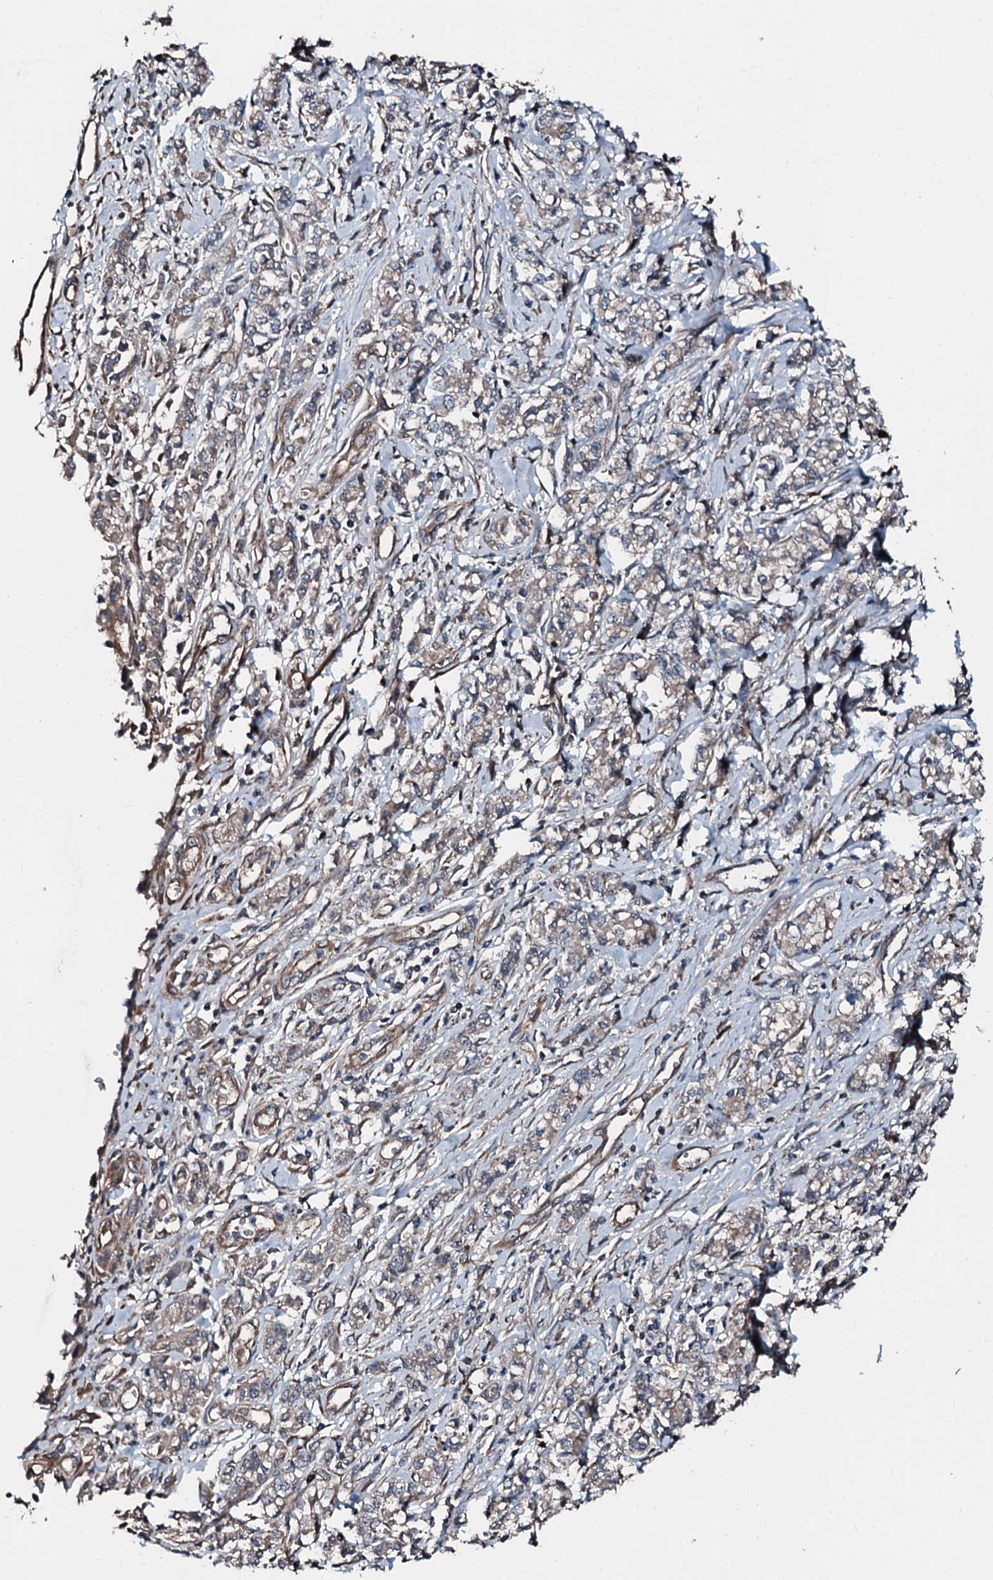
{"staining": {"intensity": "weak", "quantity": ">75%", "location": "cytoplasmic/membranous"}, "tissue": "stomach cancer", "cell_type": "Tumor cells", "image_type": "cancer", "snomed": [{"axis": "morphology", "description": "Adenocarcinoma, NOS"}, {"axis": "topography", "description": "Stomach"}], "caption": "Human adenocarcinoma (stomach) stained for a protein (brown) reveals weak cytoplasmic/membranous positive positivity in approximately >75% of tumor cells.", "gene": "AARS1", "patient": {"sex": "female", "age": 76}}